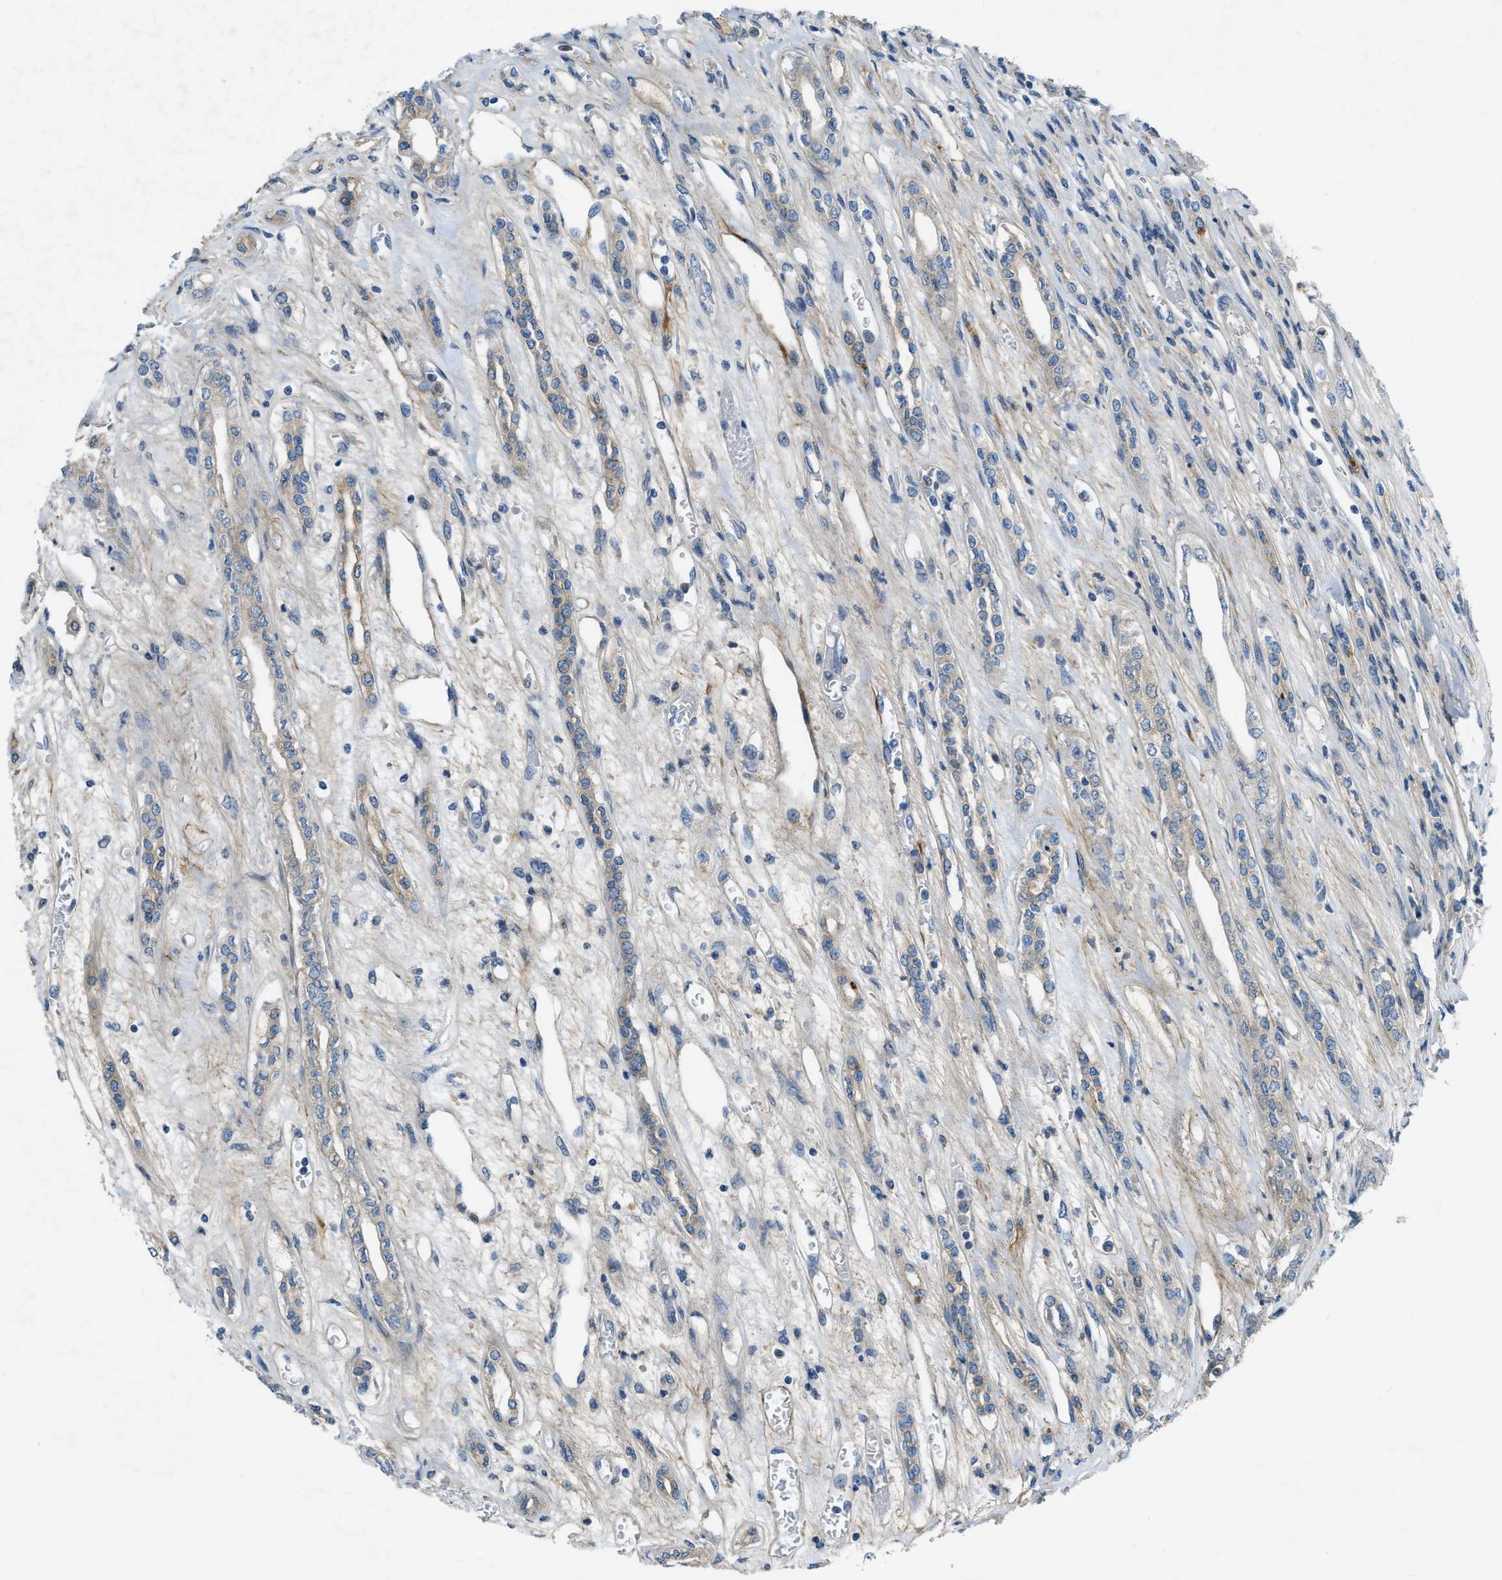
{"staining": {"intensity": "negative", "quantity": "none", "location": "none"}, "tissue": "renal cancer", "cell_type": "Tumor cells", "image_type": "cancer", "snomed": [{"axis": "morphology", "description": "Adenocarcinoma, NOS"}, {"axis": "topography", "description": "Kidney"}], "caption": "Immunohistochemical staining of human renal cancer demonstrates no significant staining in tumor cells.", "gene": "SNX14", "patient": {"sex": "female", "age": 54}}